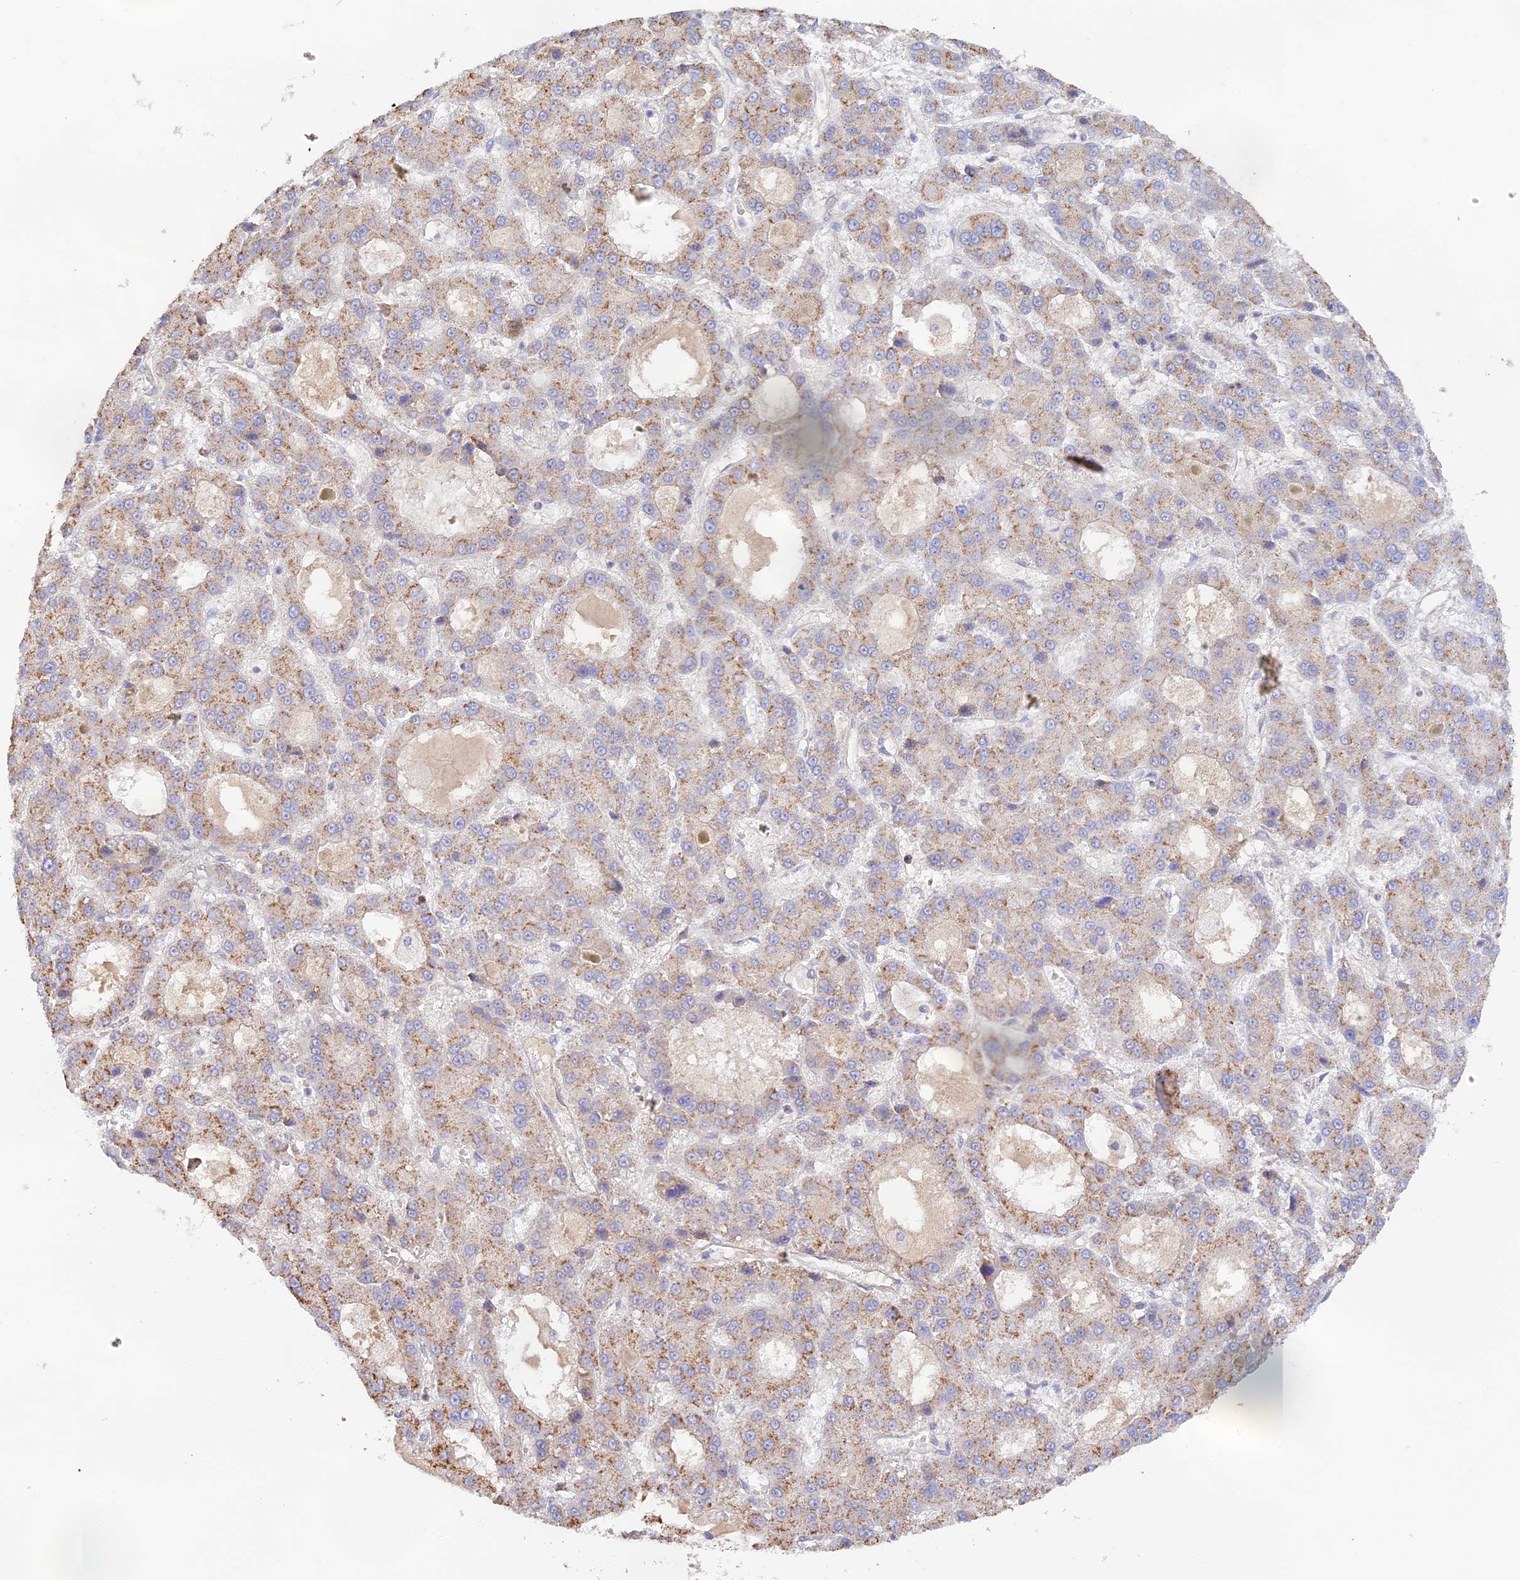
{"staining": {"intensity": "moderate", "quantity": ">75%", "location": "cytoplasmic/membranous"}, "tissue": "liver cancer", "cell_type": "Tumor cells", "image_type": "cancer", "snomed": [{"axis": "morphology", "description": "Carcinoma, Hepatocellular, NOS"}, {"axis": "topography", "description": "Liver"}], "caption": "DAB (3,3'-diaminobenzidine) immunohistochemical staining of human liver cancer (hepatocellular carcinoma) demonstrates moderate cytoplasmic/membranous protein positivity in about >75% of tumor cells. The staining was performed using DAB (3,3'-diaminobenzidine), with brown indicating positive protein expression. Nuclei are stained blue with hematoxylin.", "gene": "CAMSAP3", "patient": {"sex": "male", "age": 70}}